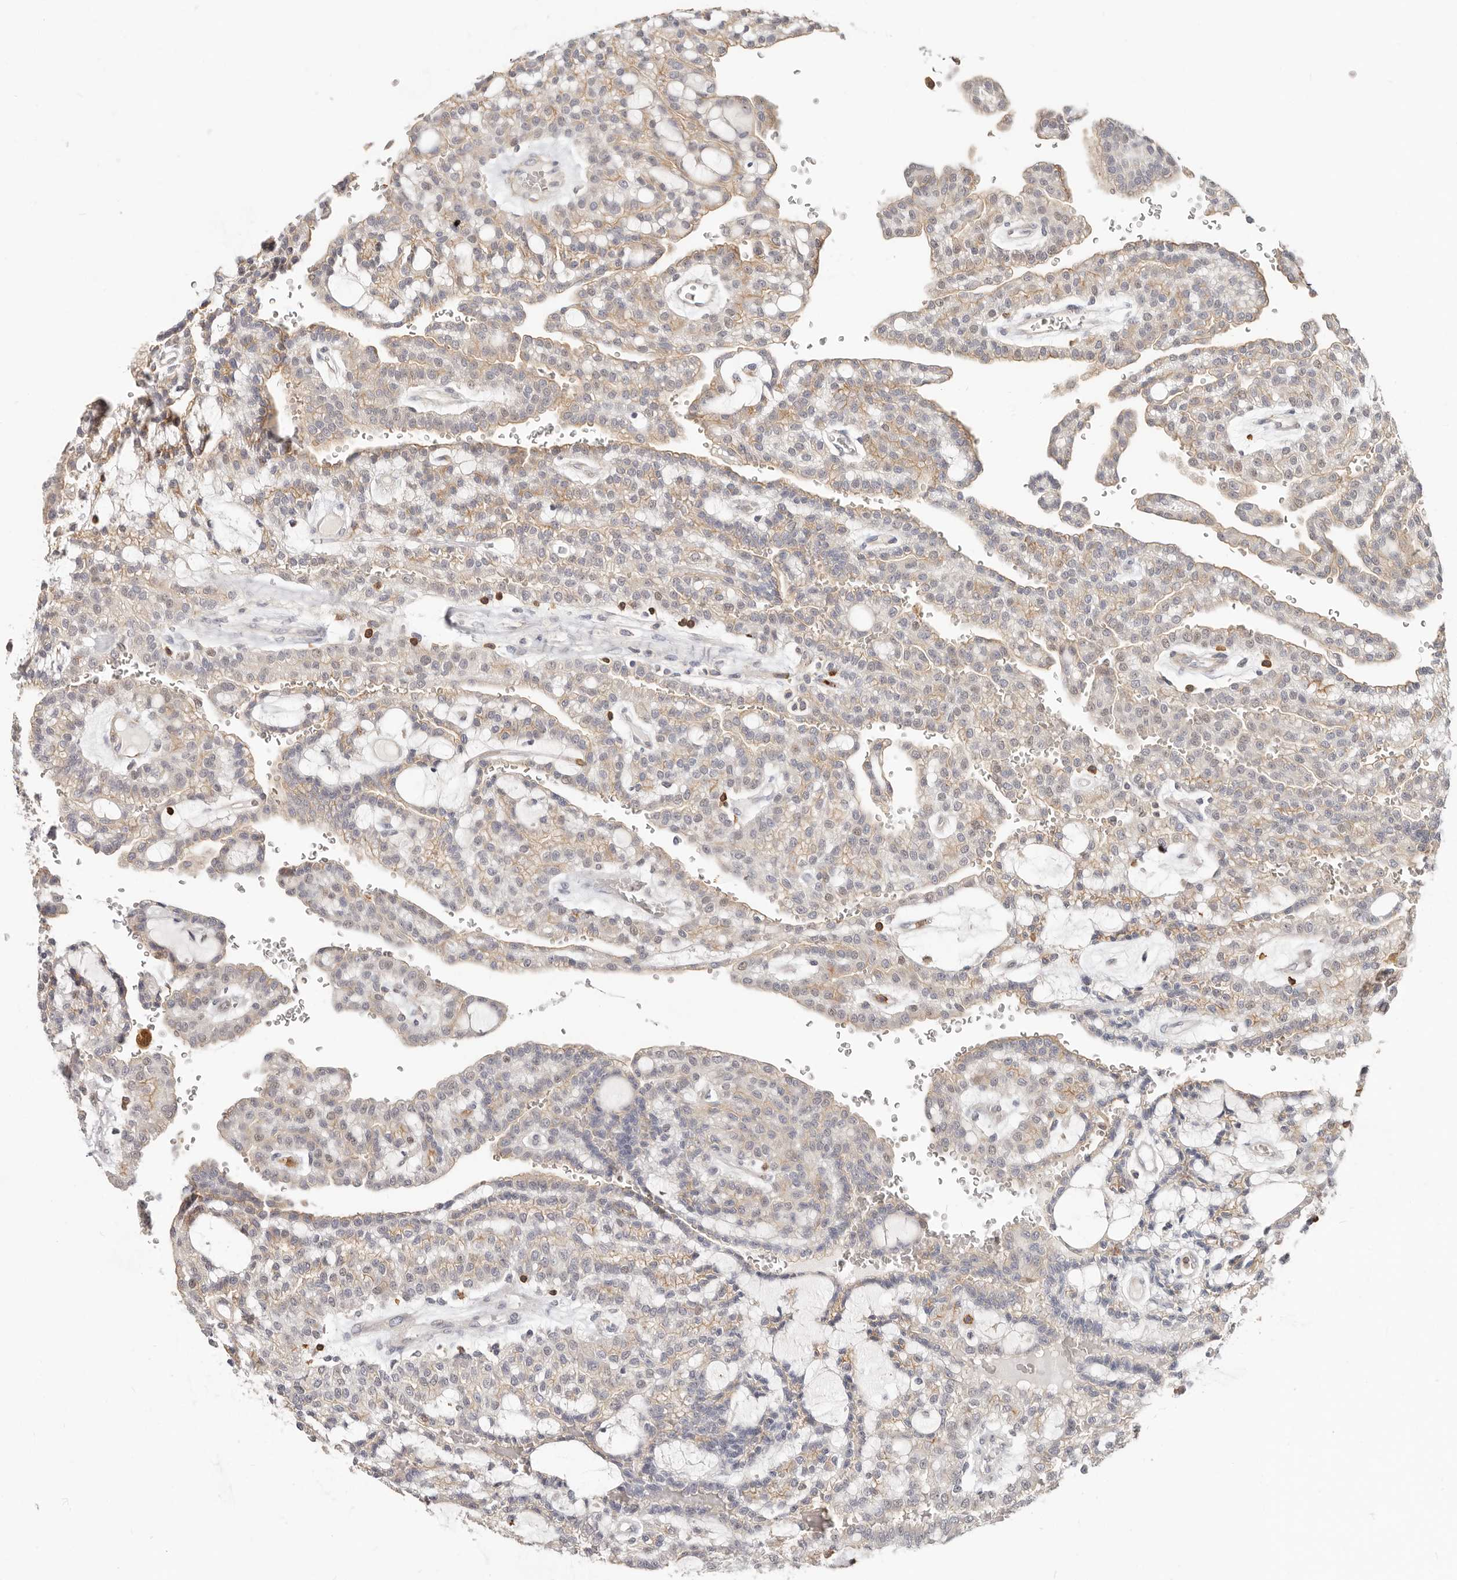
{"staining": {"intensity": "weak", "quantity": "25%-75%", "location": "cytoplasmic/membranous"}, "tissue": "renal cancer", "cell_type": "Tumor cells", "image_type": "cancer", "snomed": [{"axis": "morphology", "description": "Adenocarcinoma, NOS"}, {"axis": "topography", "description": "Kidney"}], "caption": "Human renal adenocarcinoma stained with a protein marker shows weak staining in tumor cells.", "gene": "TMEM63B", "patient": {"sex": "male", "age": 63}}